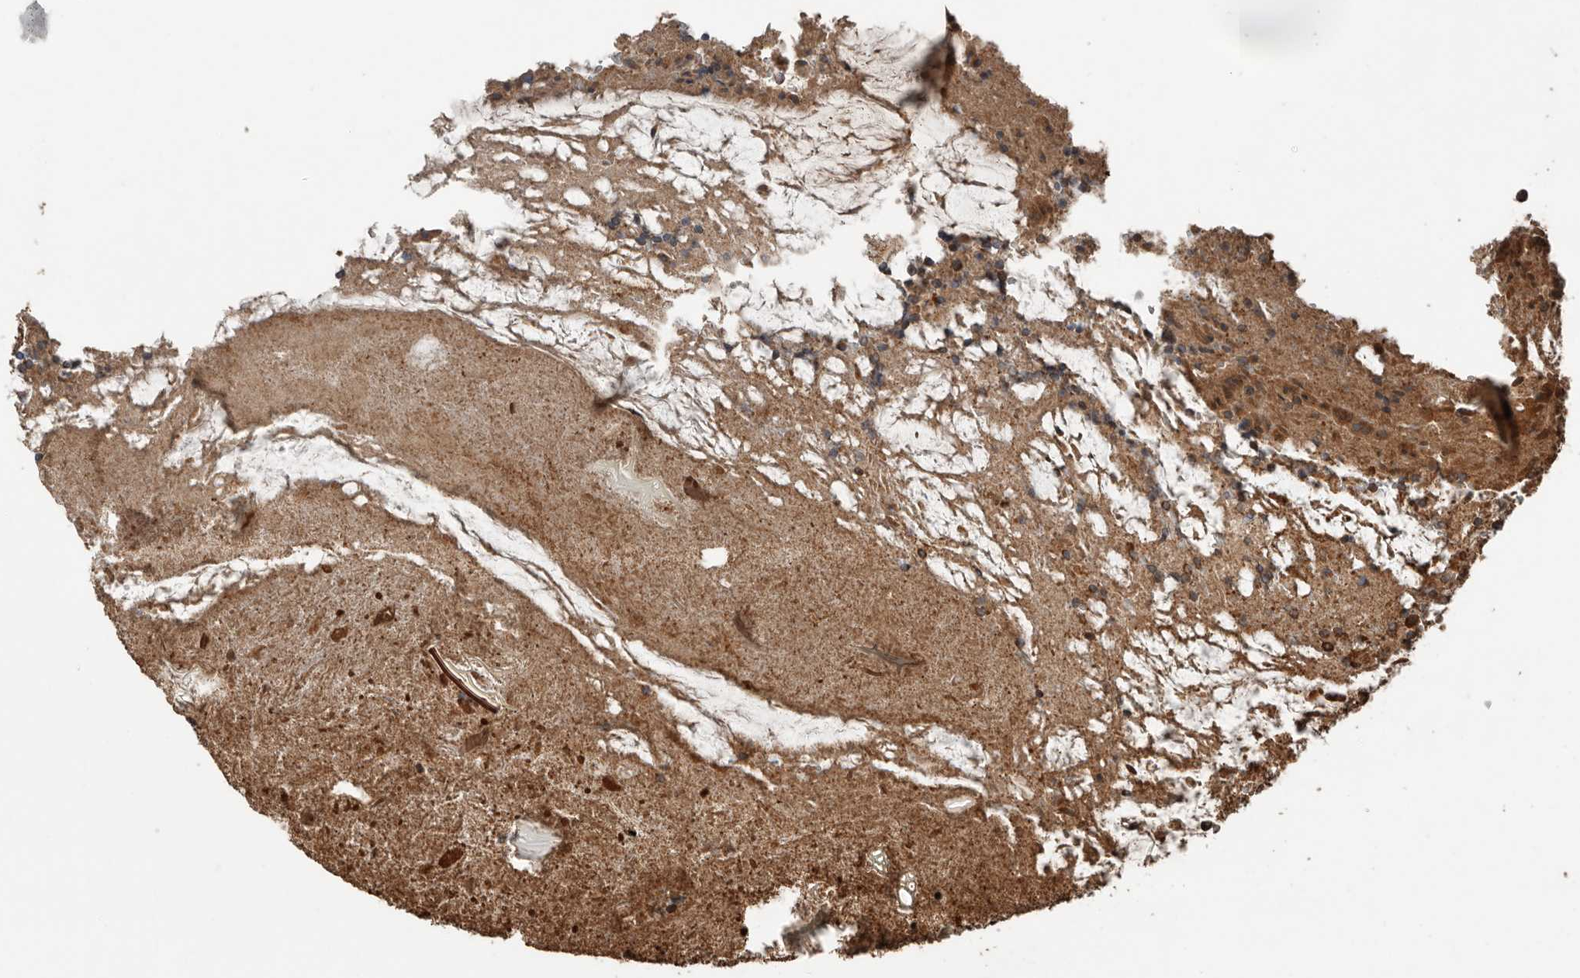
{"staining": {"intensity": "weak", "quantity": ">75%", "location": "cytoplasmic/membranous"}, "tissue": "appendix", "cell_type": "Glandular cells", "image_type": "normal", "snomed": [{"axis": "morphology", "description": "Normal tissue, NOS"}, {"axis": "topography", "description": "Appendix"}], "caption": "Immunohistochemistry (IHC) staining of normal appendix, which reveals low levels of weak cytoplasmic/membranous positivity in about >75% of glandular cells indicating weak cytoplasmic/membranous protein positivity. The staining was performed using DAB (3,3'-diaminobenzidine) (brown) for protein detection and nuclei were counterstained in hematoxylin (blue).", "gene": "YOD1", "patient": {"sex": "female", "age": 17}}